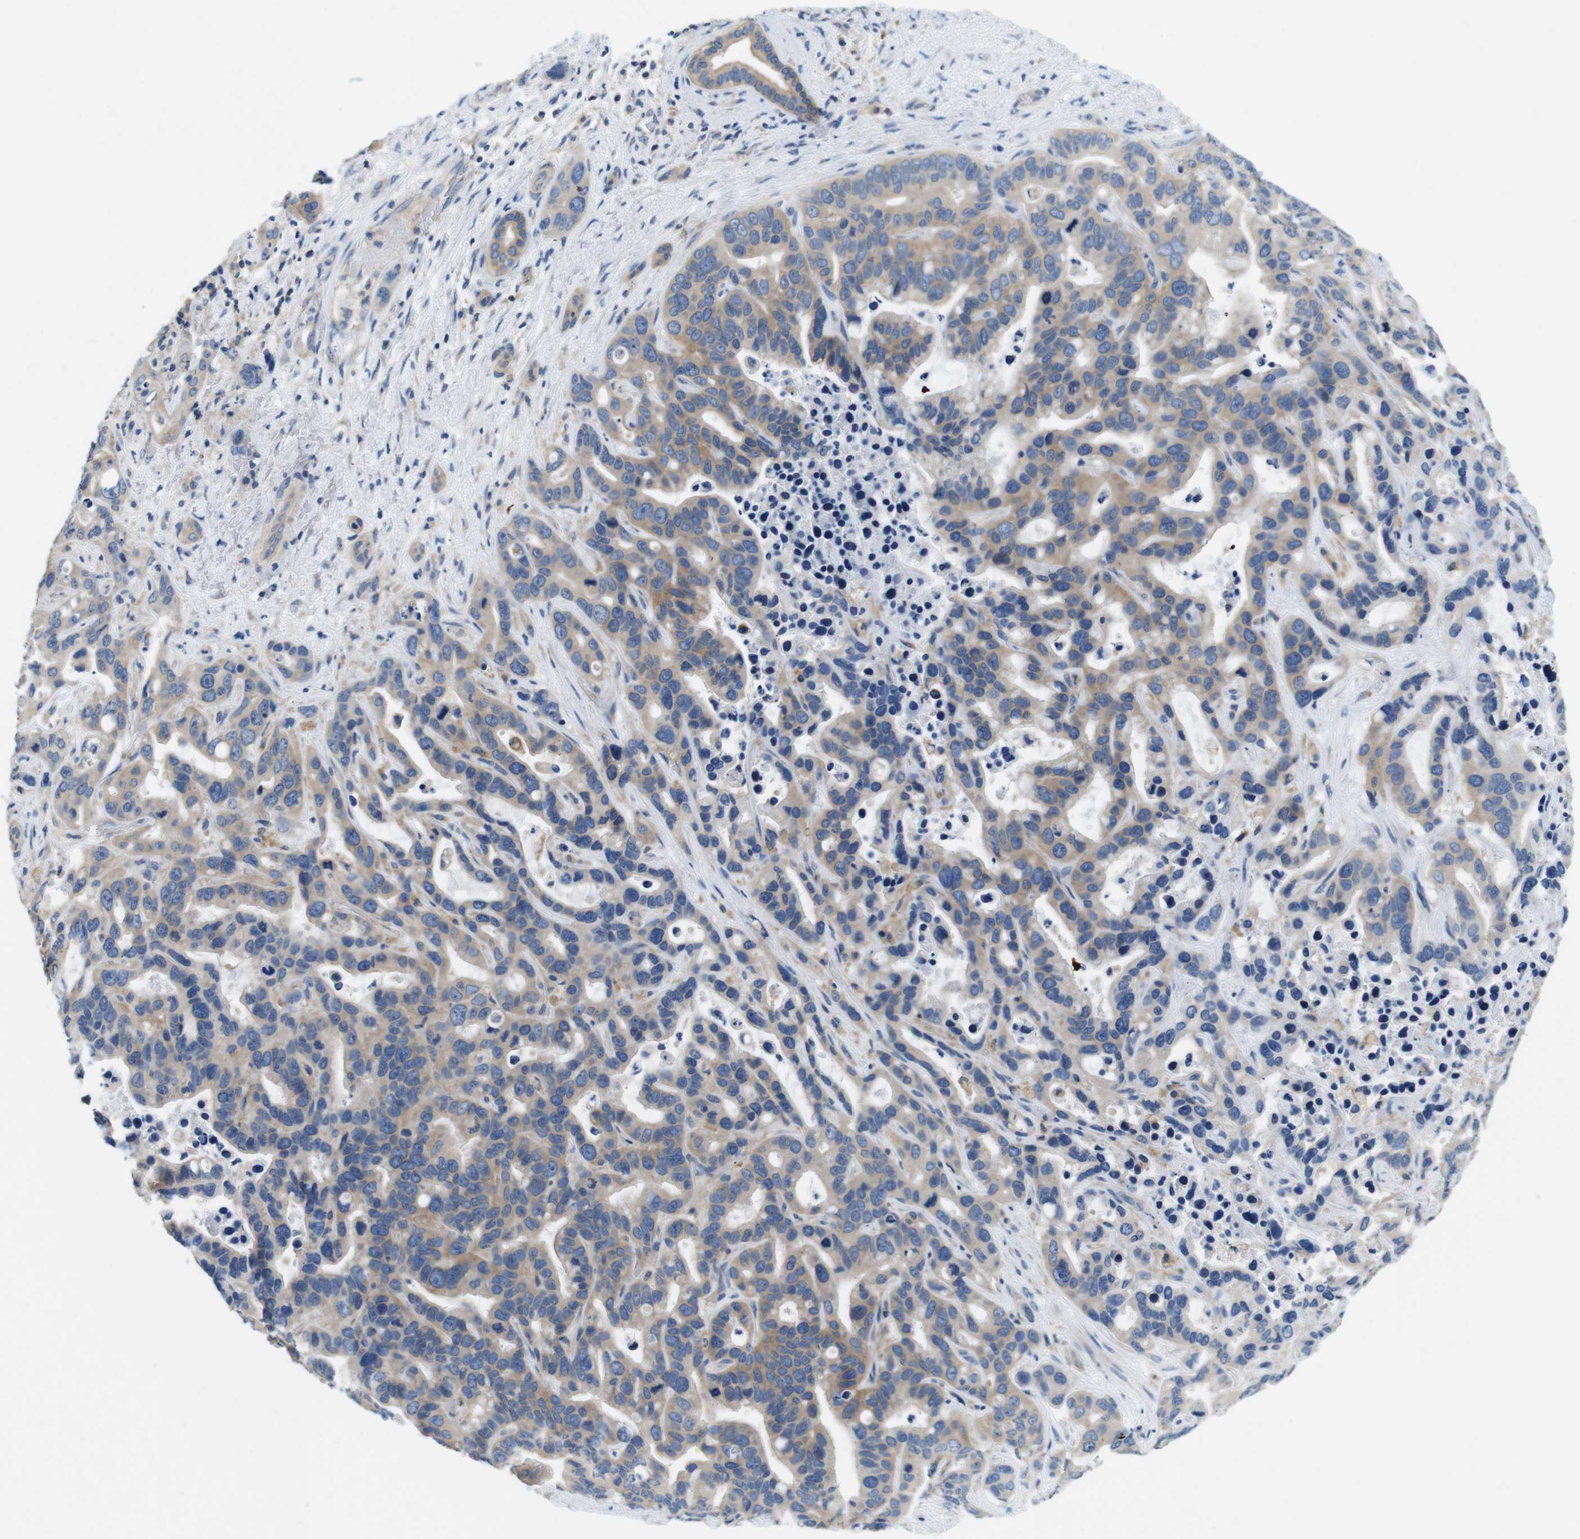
{"staining": {"intensity": "moderate", "quantity": ">75%", "location": "cytoplasmic/membranous"}, "tissue": "liver cancer", "cell_type": "Tumor cells", "image_type": "cancer", "snomed": [{"axis": "morphology", "description": "Cholangiocarcinoma"}, {"axis": "topography", "description": "Liver"}], "caption": "About >75% of tumor cells in human liver cancer (cholangiocarcinoma) reveal moderate cytoplasmic/membranous protein positivity as visualized by brown immunohistochemical staining.", "gene": "DENND4C", "patient": {"sex": "female", "age": 65}}